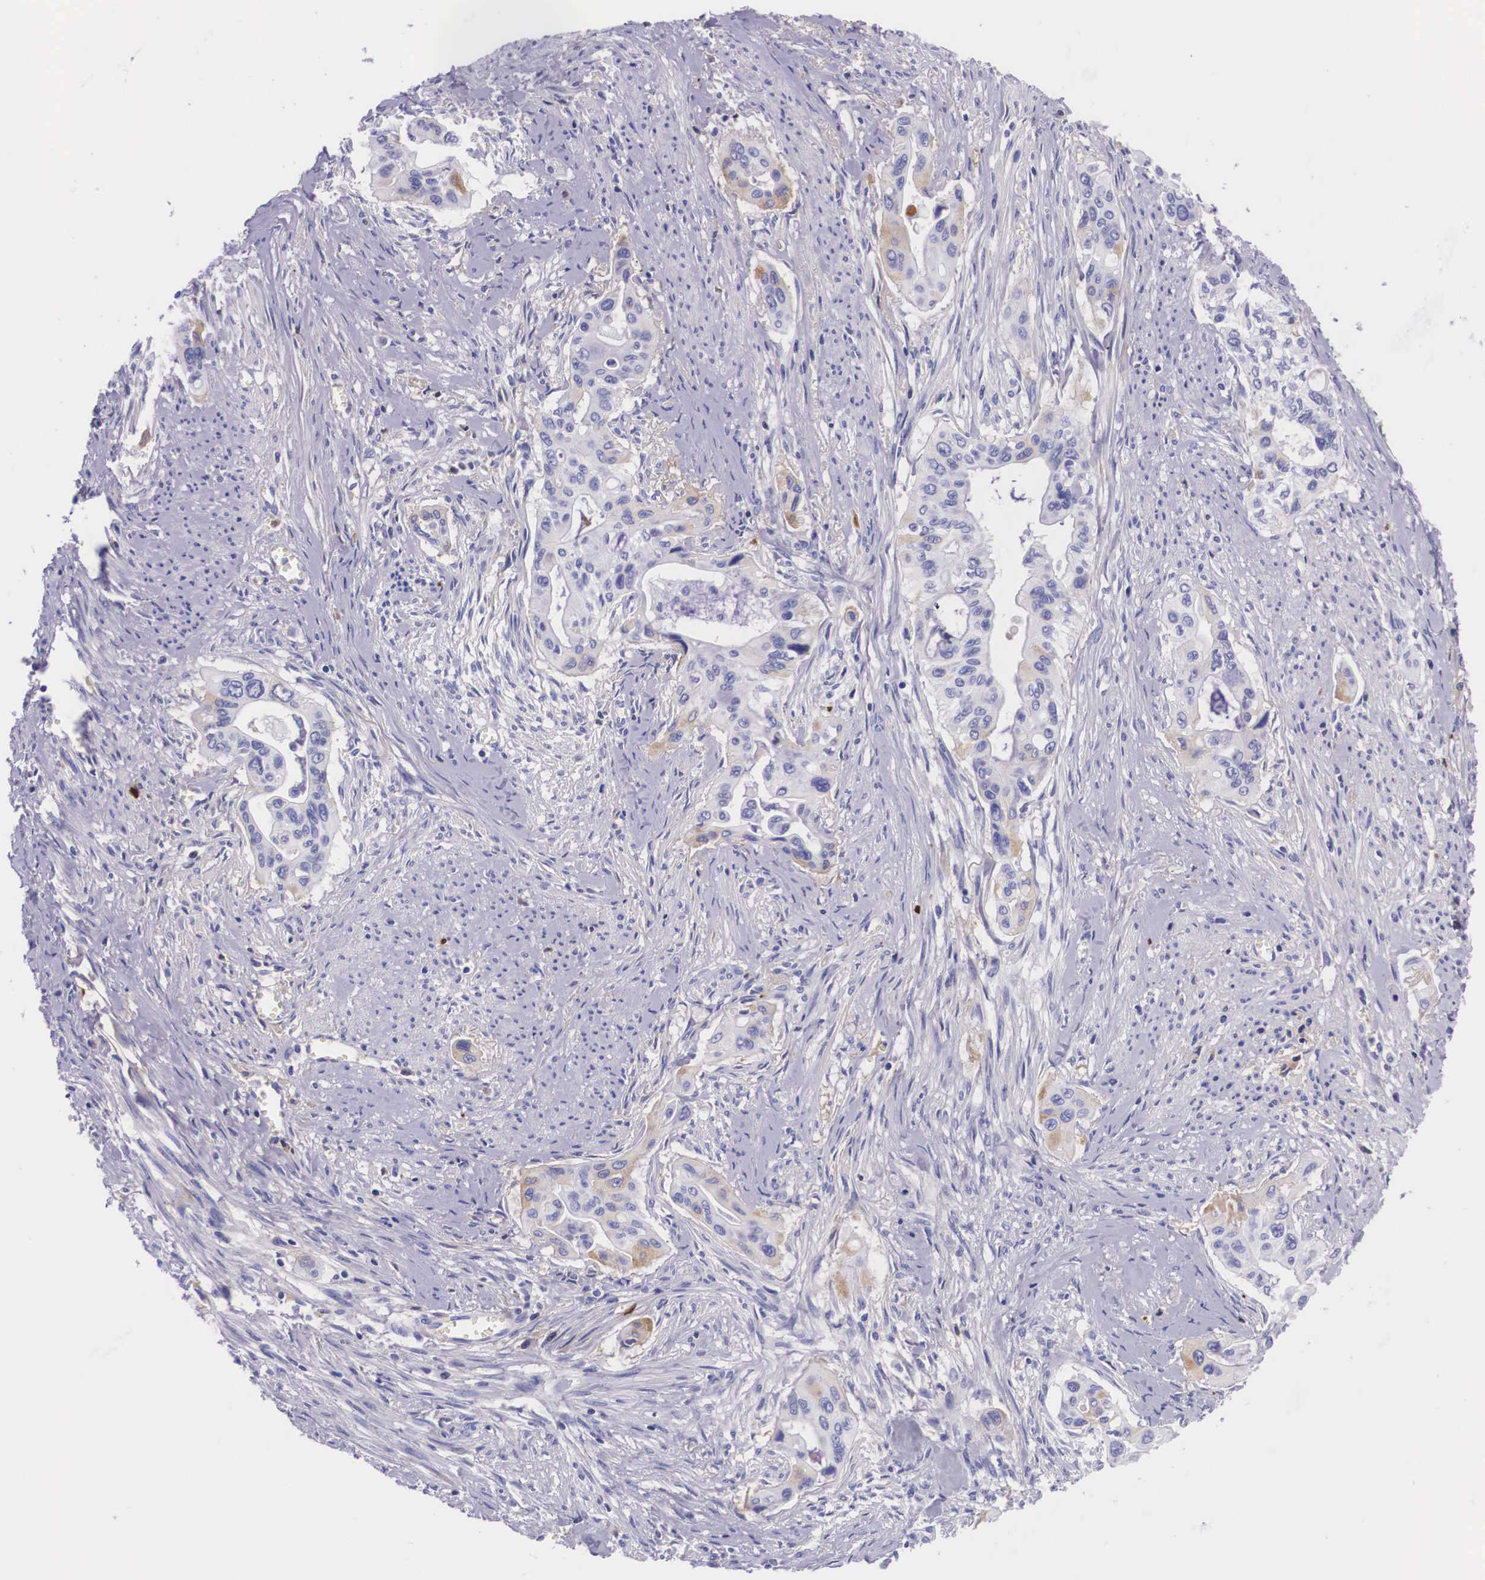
{"staining": {"intensity": "weak", "quantity": "<25%", "location": "cytoplasmic/membranous"}, "tissue": "pancreatic cancer", "cell_type": "Tumor cells", "image_type": "cancer", "snomed": [{"axis": "morphology", "description": "Adenocarcinoma, NOS"}, {"axis": "topography", "description": "Pancreas"}], "caption": "Pancreatic adenocarcinoma was stained to show a protein in brown. There is no significant staining in tumor cells.", "gene": "PLG", "patient": {"sex": "male", "age": 77}}